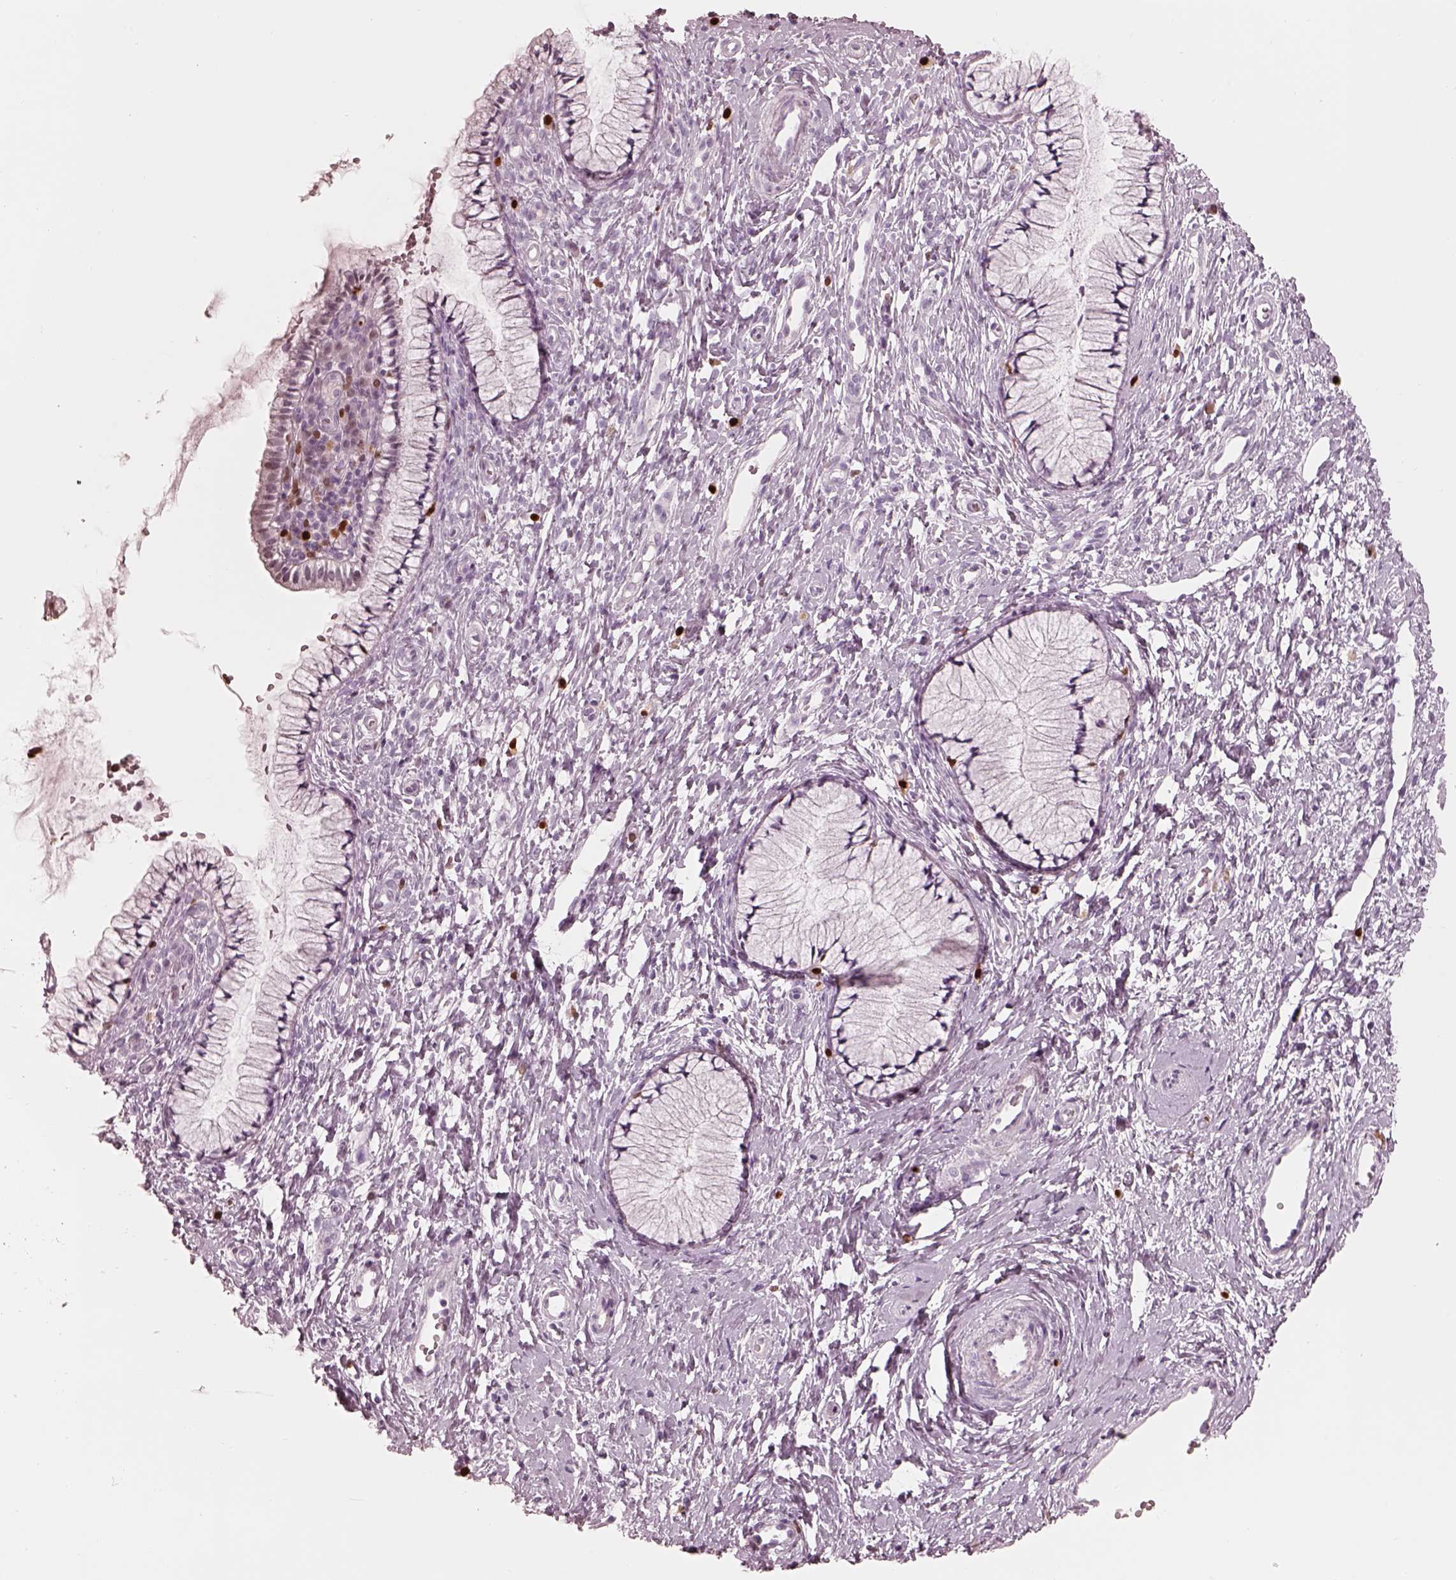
{"staining": {"intensity": "negative", "quantity": "none", "location": "none"}, "tissue": "cervix", "cell_type": "Glandular cells", "image_type": "normal", "snomed": [{"axis": "morphology", "description": "Normal tissue, NOS"}, {"axis": "topography", "description": "Cervix"}], "caption": "Glandular cells show no significant staining in normal cervix. (DAB immunohistochemistry, high magnification).", "gene": "ALOX5", "patient": {"sex": "female", "age": 36}}